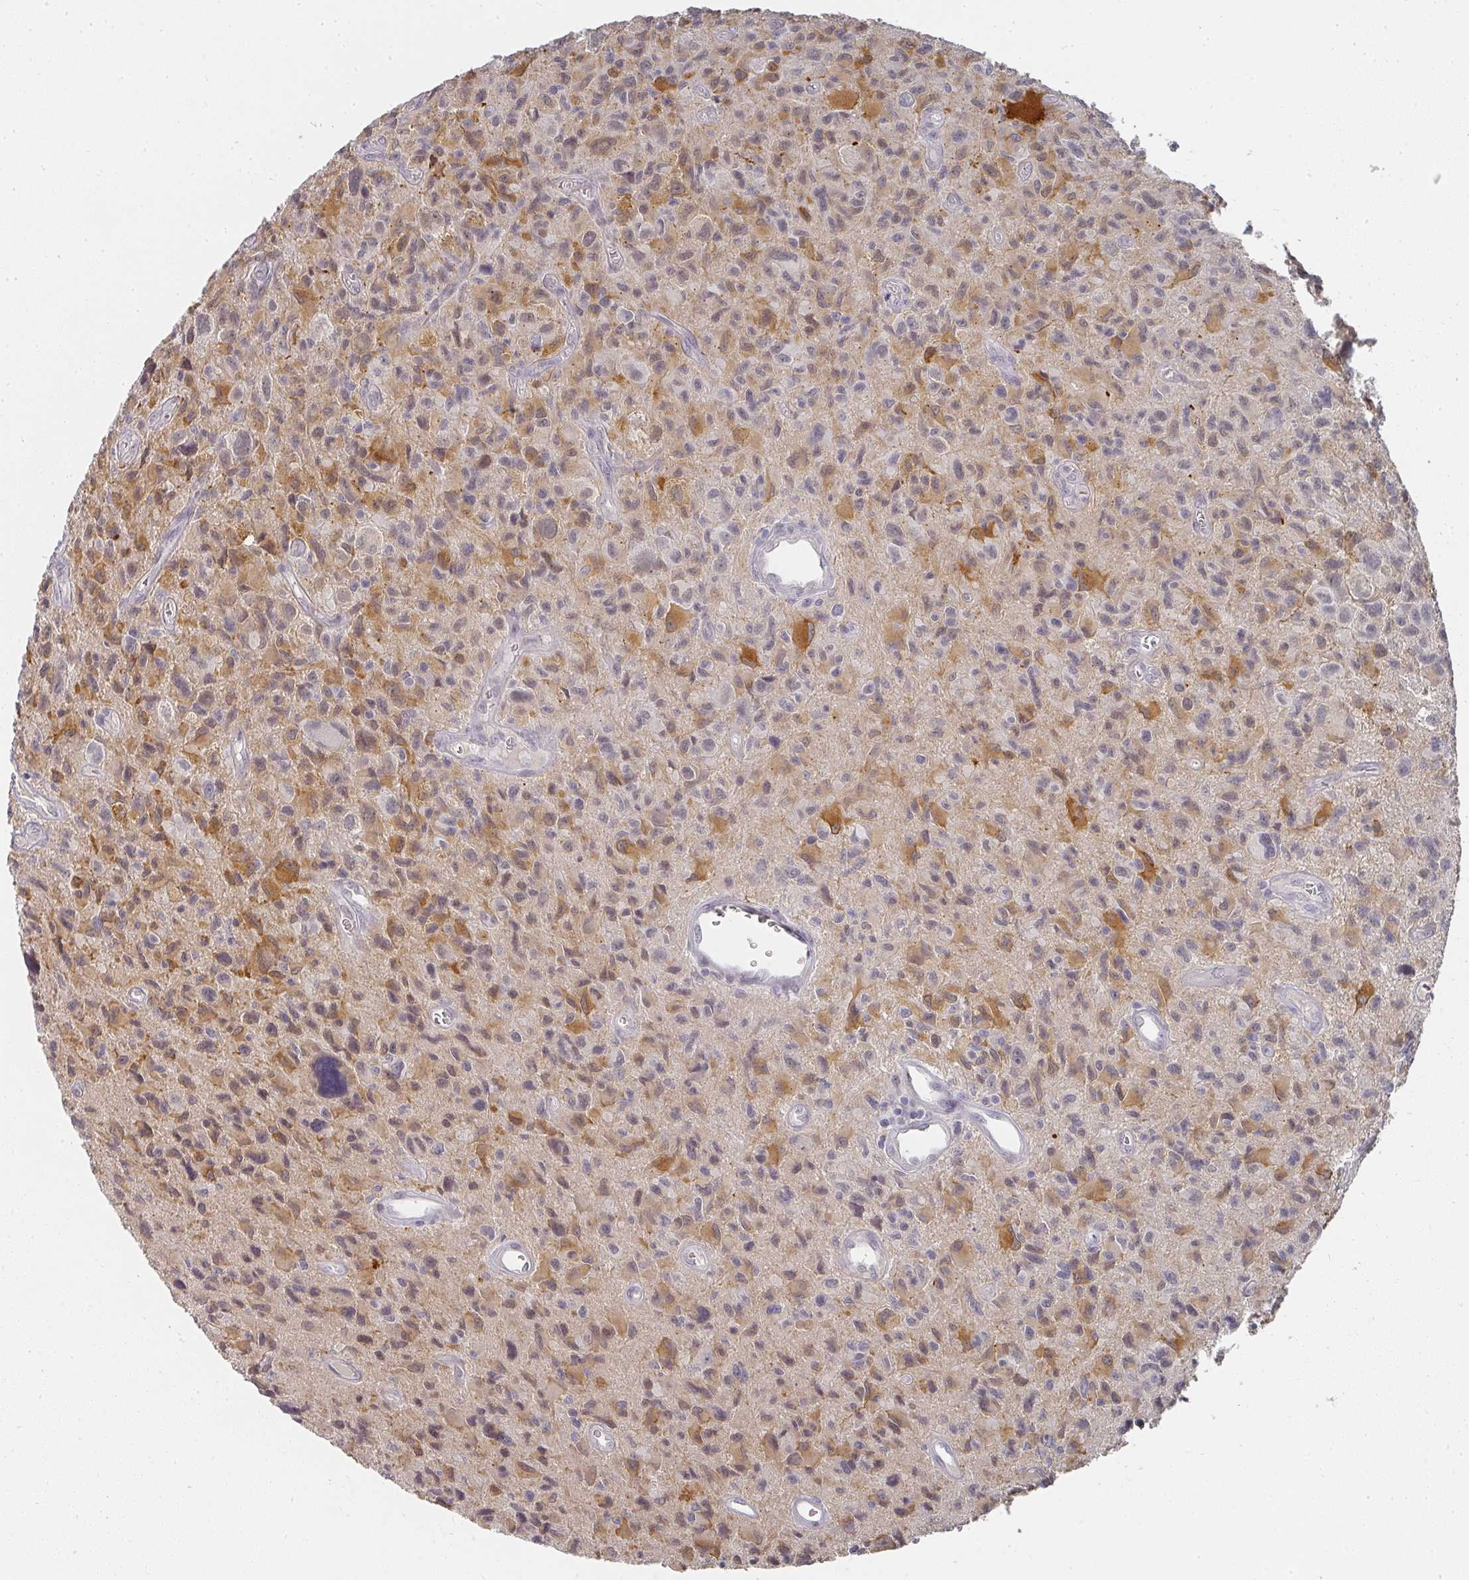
{"staining": {"intensity": "moderate", "quantity": "25%-75%", "location": "cytoplasmic/membranous,nuclear"}, "tissue": "glioma", "cell_type": "Tumor cells", "image_type": "cancer", "snomed": [{"axis": "morphology", "description": "Glioma, malignant, High grade"}, {"axis": "topography", "description": "Brain"}], "caption": "The image exhibits immunohistochemical staining of glioma. There is moderate cytoplasmic/membranous and nuclear staining is seen in approximately 25%-75% of tumor cells. (DAB (3,3'-diaminobenzidine) IHC, brown staining for protein, blue staining for nuclei).", "gene": "SHISA2", "patient": {"sex": "male", "age": 76}}